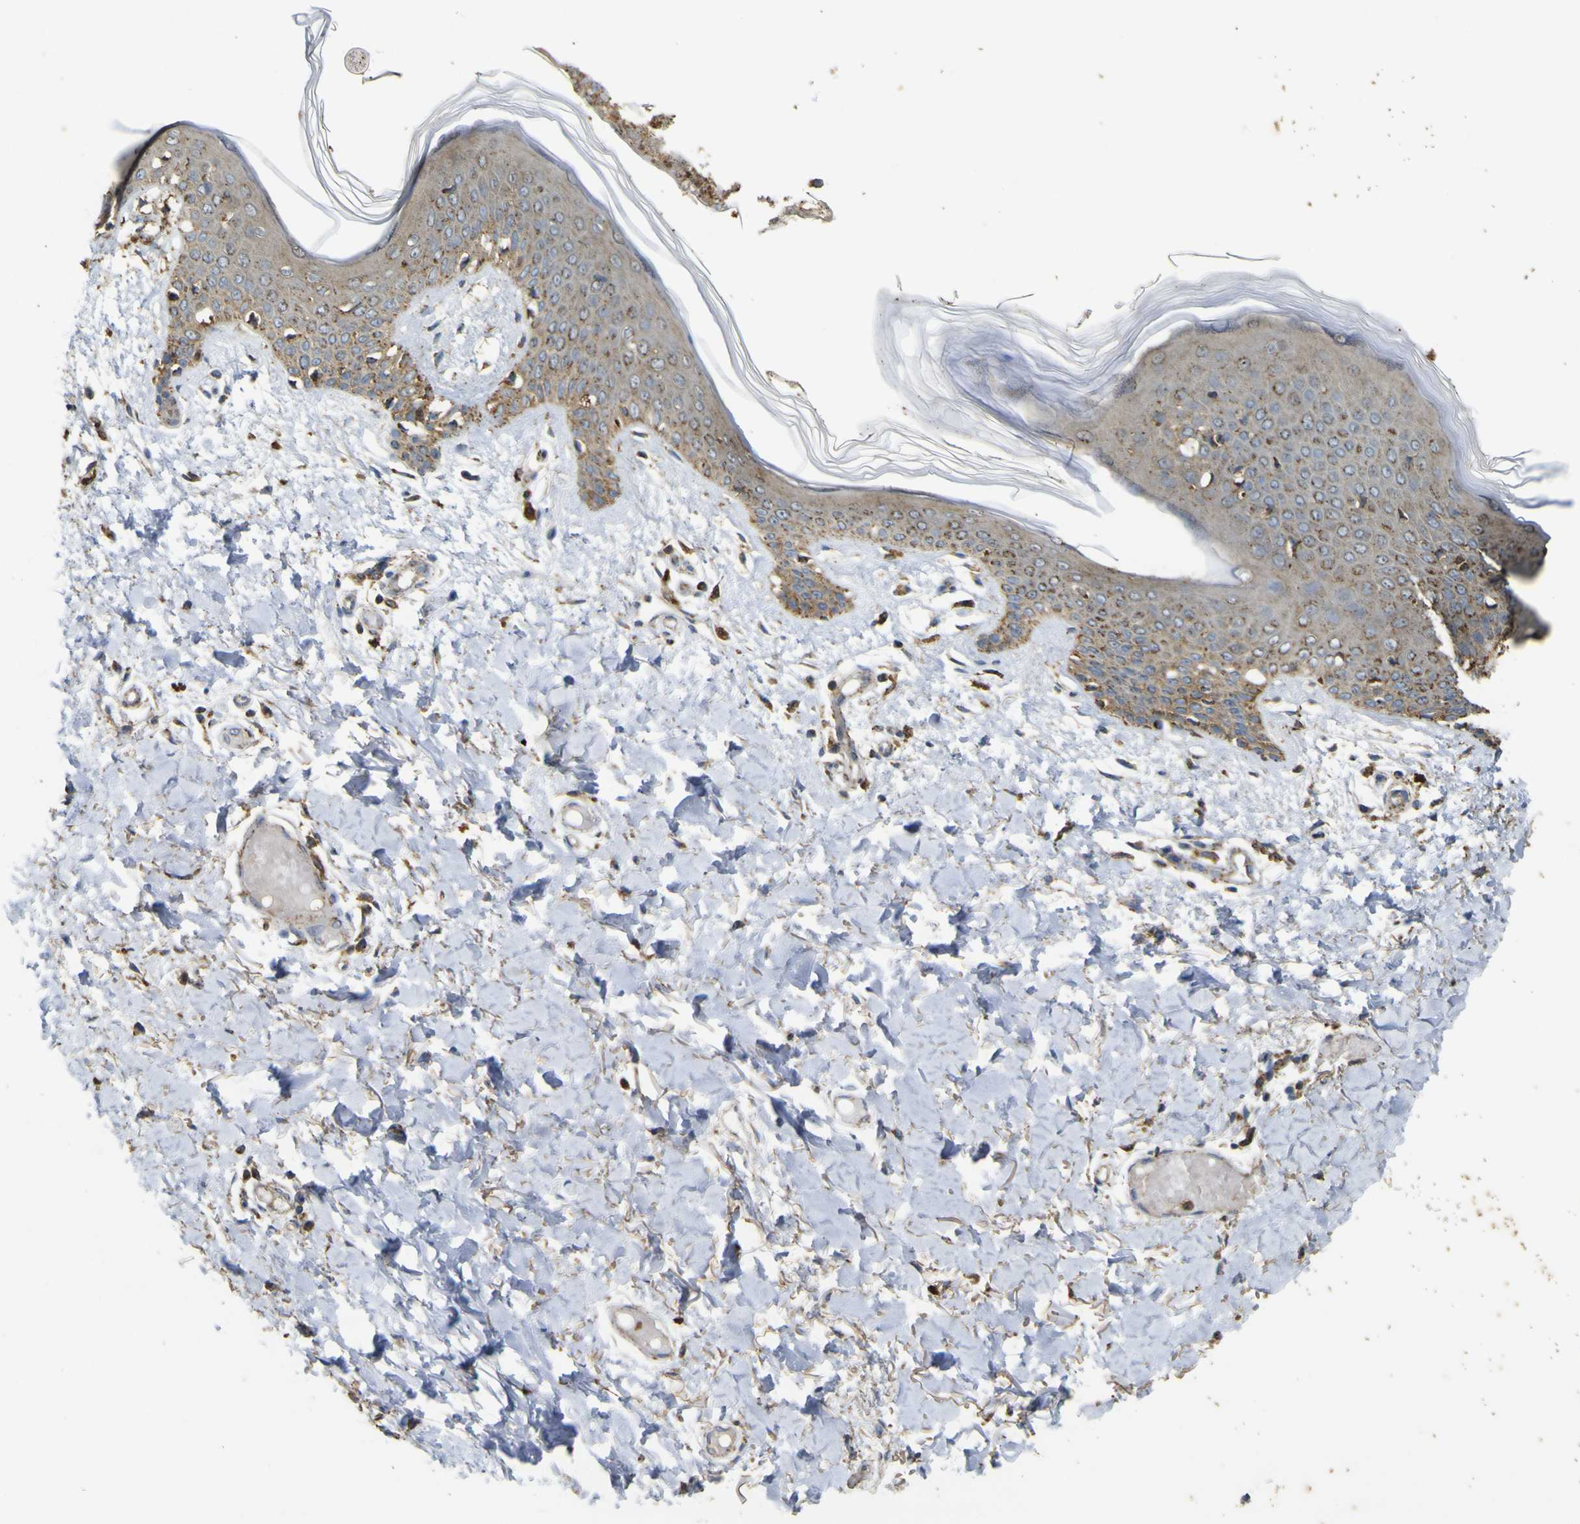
{"staining": {"intensity": "moderate", "quantity": "25%-75%", "location": "cytoplasmic/membranous"}, "tissue": "skin", "cell_type": "Fibroblasts", "image_type": "normal", "snomed": [{"axis": "morphology", "description": "Normal tissue, NOS"}, {"axis": "topography", "description": "Skin"}], "caption": "The immunohistochemical stain highlights moderate cytoplasmic/membranous expression in fibroblasts of normal skin.", "gene": "ACSL3", "patient": {"sex": "male", "age": 53}}